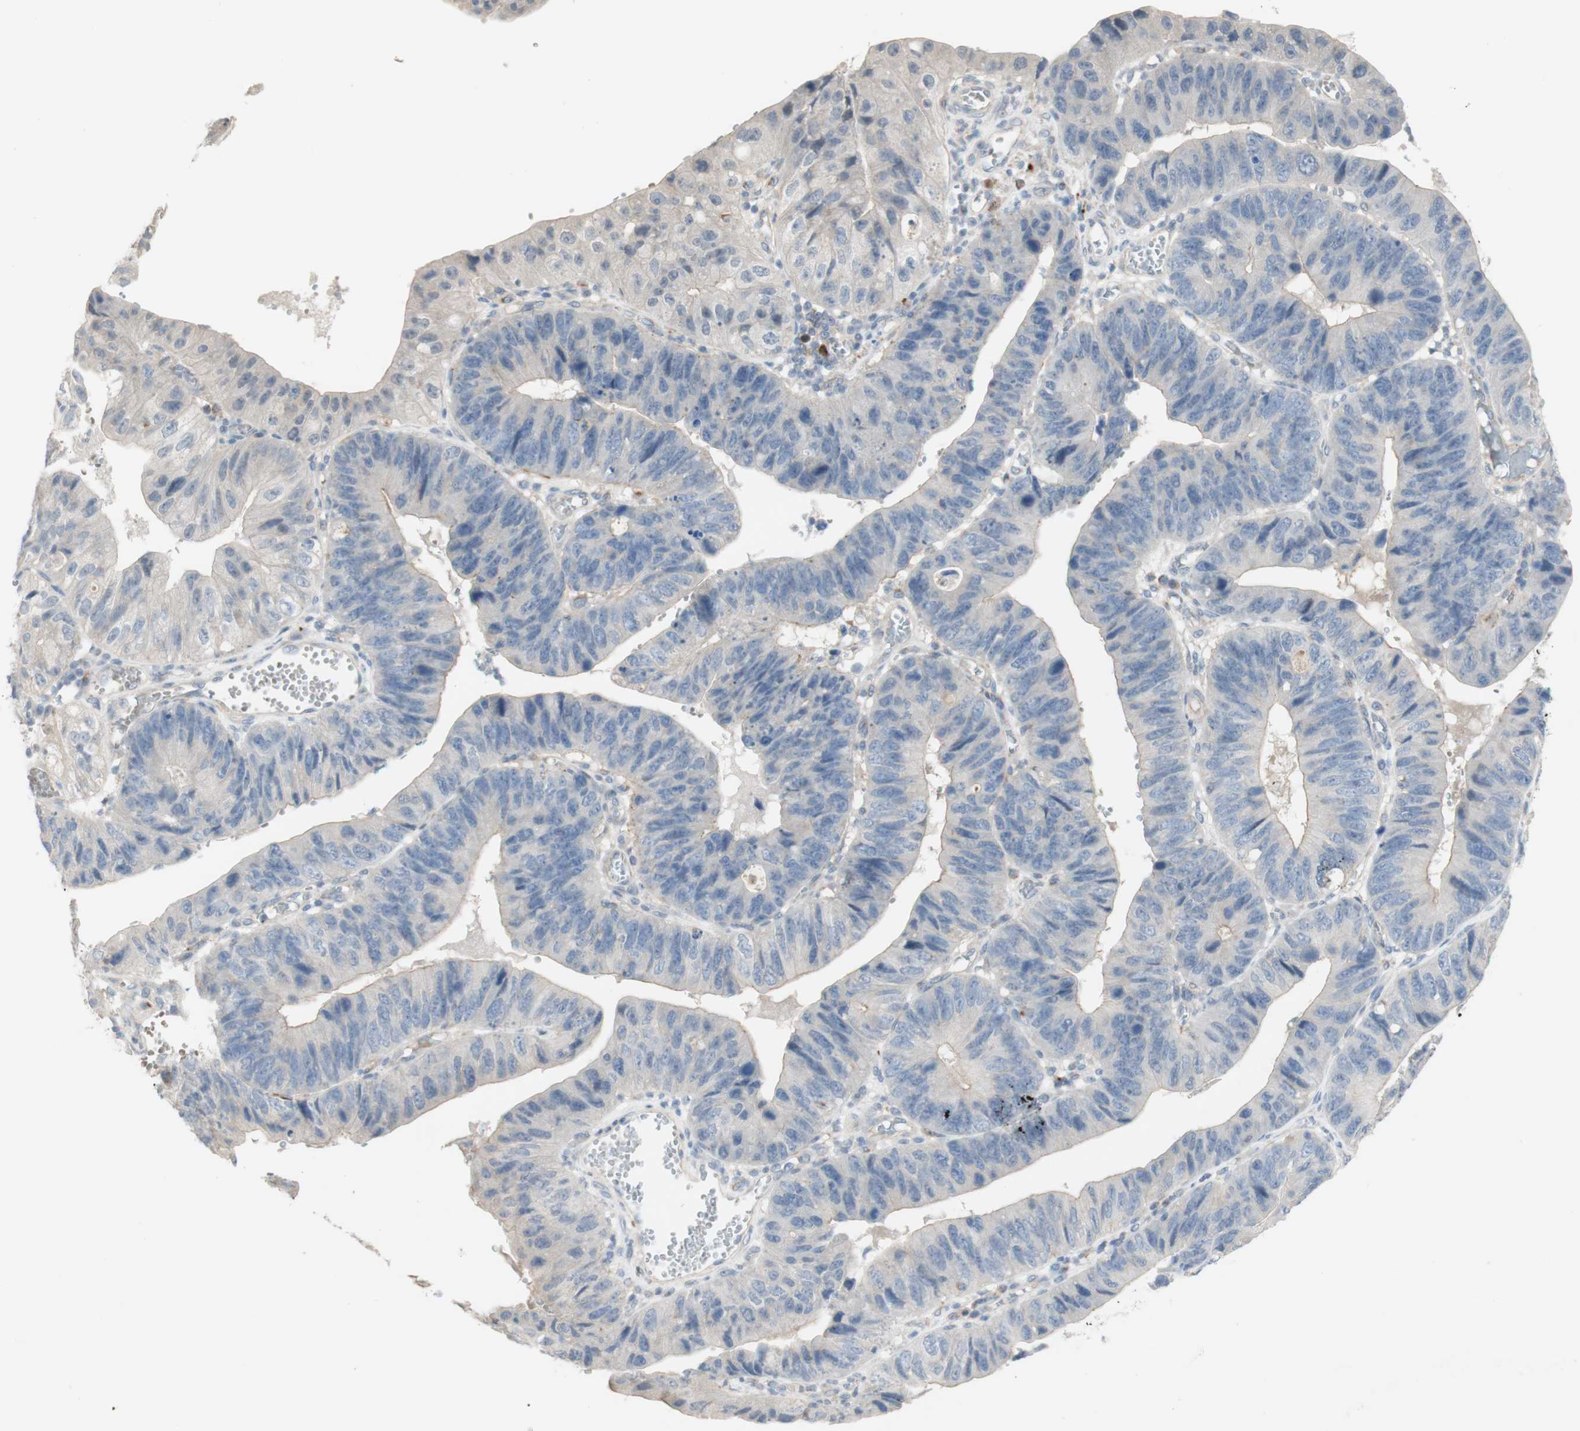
{"staining": {"intensity": "negative", "quantity": "none", "location": "none"}, "tissue": "stomach cancer", "cell_type": "Tumor cells", "image_type": "cancer", "snomed": [{"axis": "morphology", "description": "Adenocarcinoma, NOS"}, {"axis": "topography", "description": "Stomach"}], "caption": "A micrograph of adenocarcinoma (stomach) stained for a protein exhibits no brown staining in tumor cells. Nuclei are stained in blue.", "gene": "MANEA", "patient": {"sex": "male", "age": 59}}